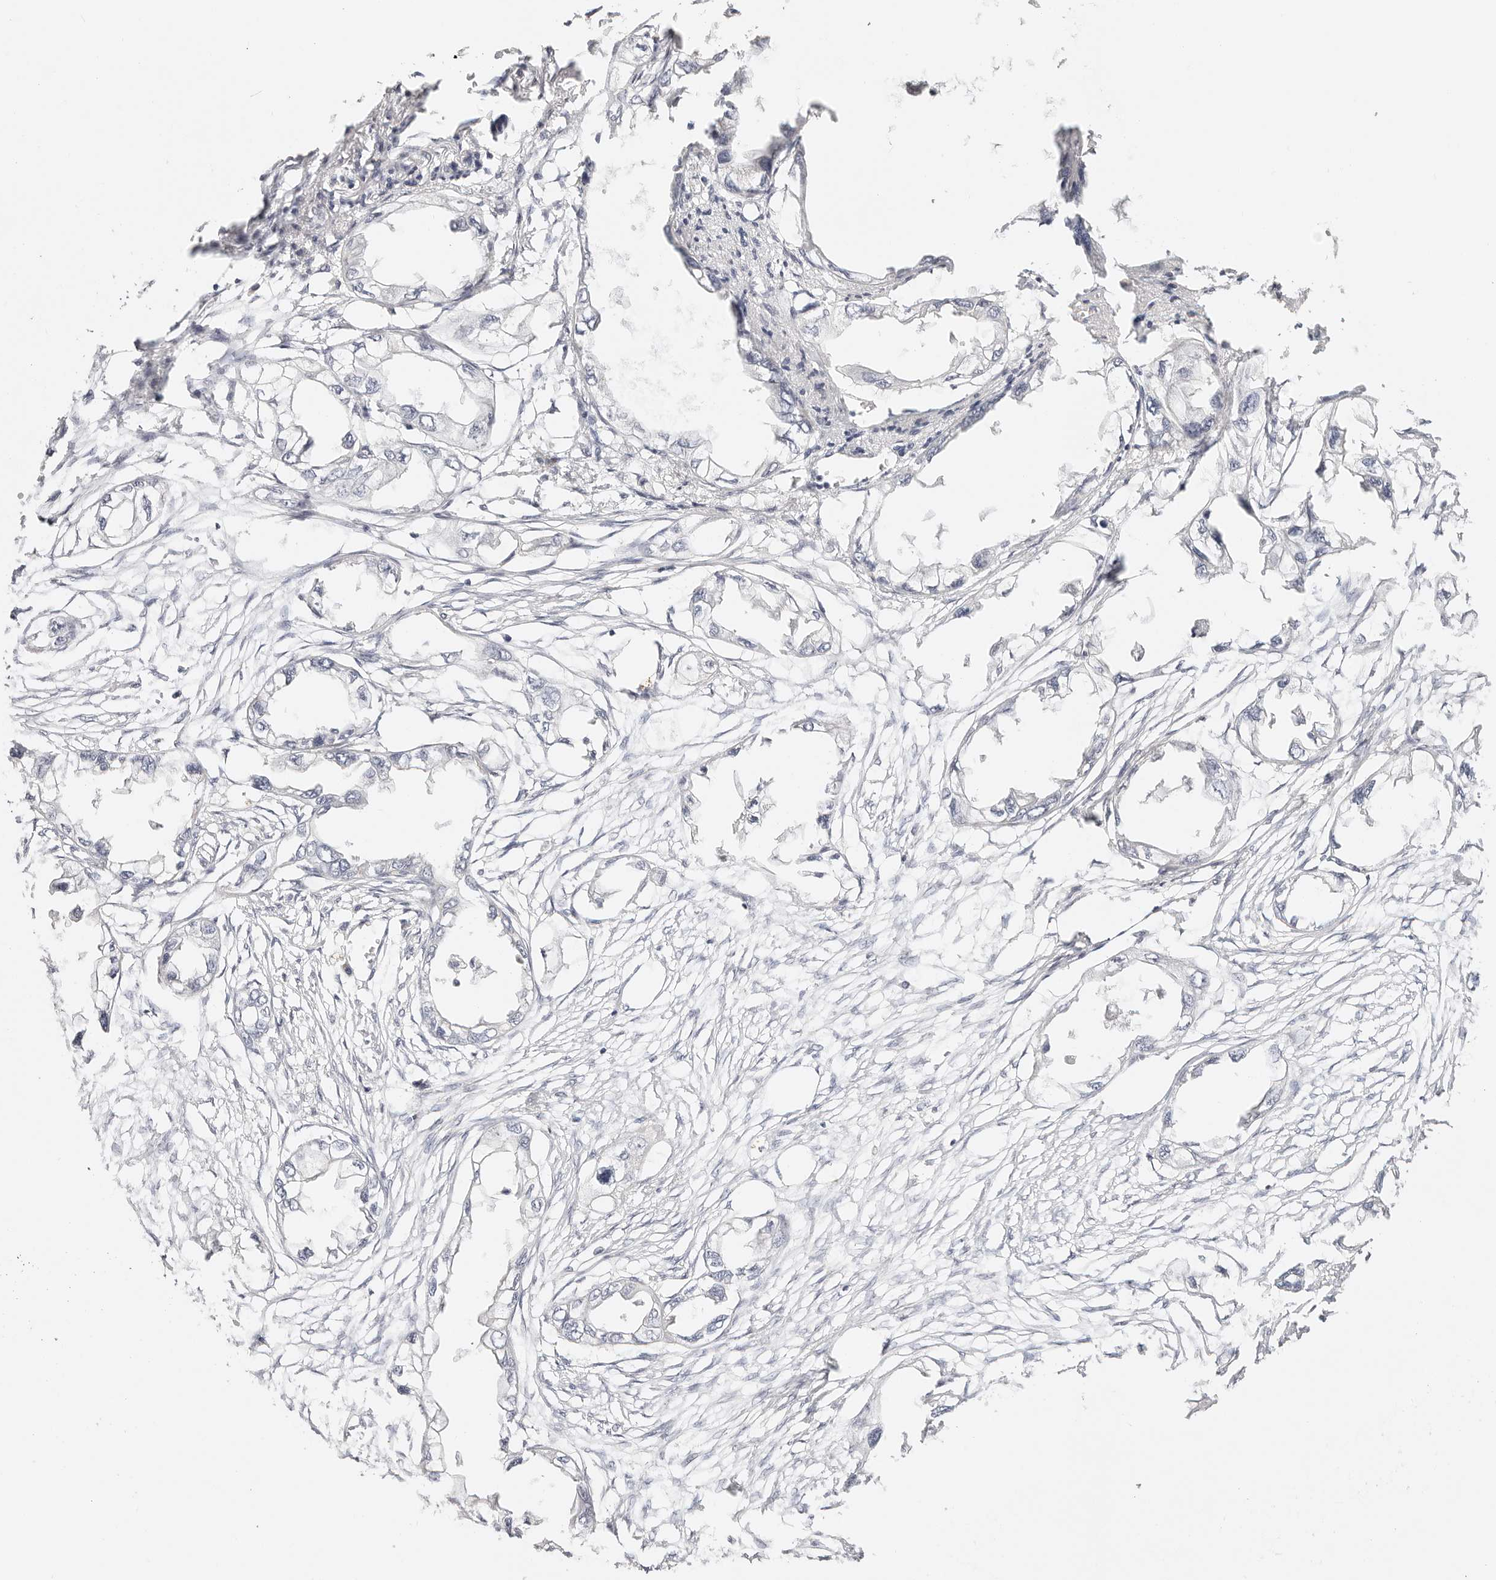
{"staining": {"intensity": "negative", "quantity": "none", "location": "none"}, "tissue": "endometrial cancer", "cell_type": "Tumor cells", "image_type": "cancer", "snomed": [{"axis": "morphology", "description": "Adenocarcinoma, NOS"}, {"axis": "morphology", "description": "Adenocarcinoma, metastatic, NOS"}, {"axis": "topography", "description": "Adipose tissue"}, {"axis": "topography", "description": "Endometrium"}], "caption": "Adenocarcinoma (endometrial) was stained to show a protein in brown. There is no significant staining in tumor cells.", "gene": "DNASE1", "patient": {"sex": "female", "age": 67}}